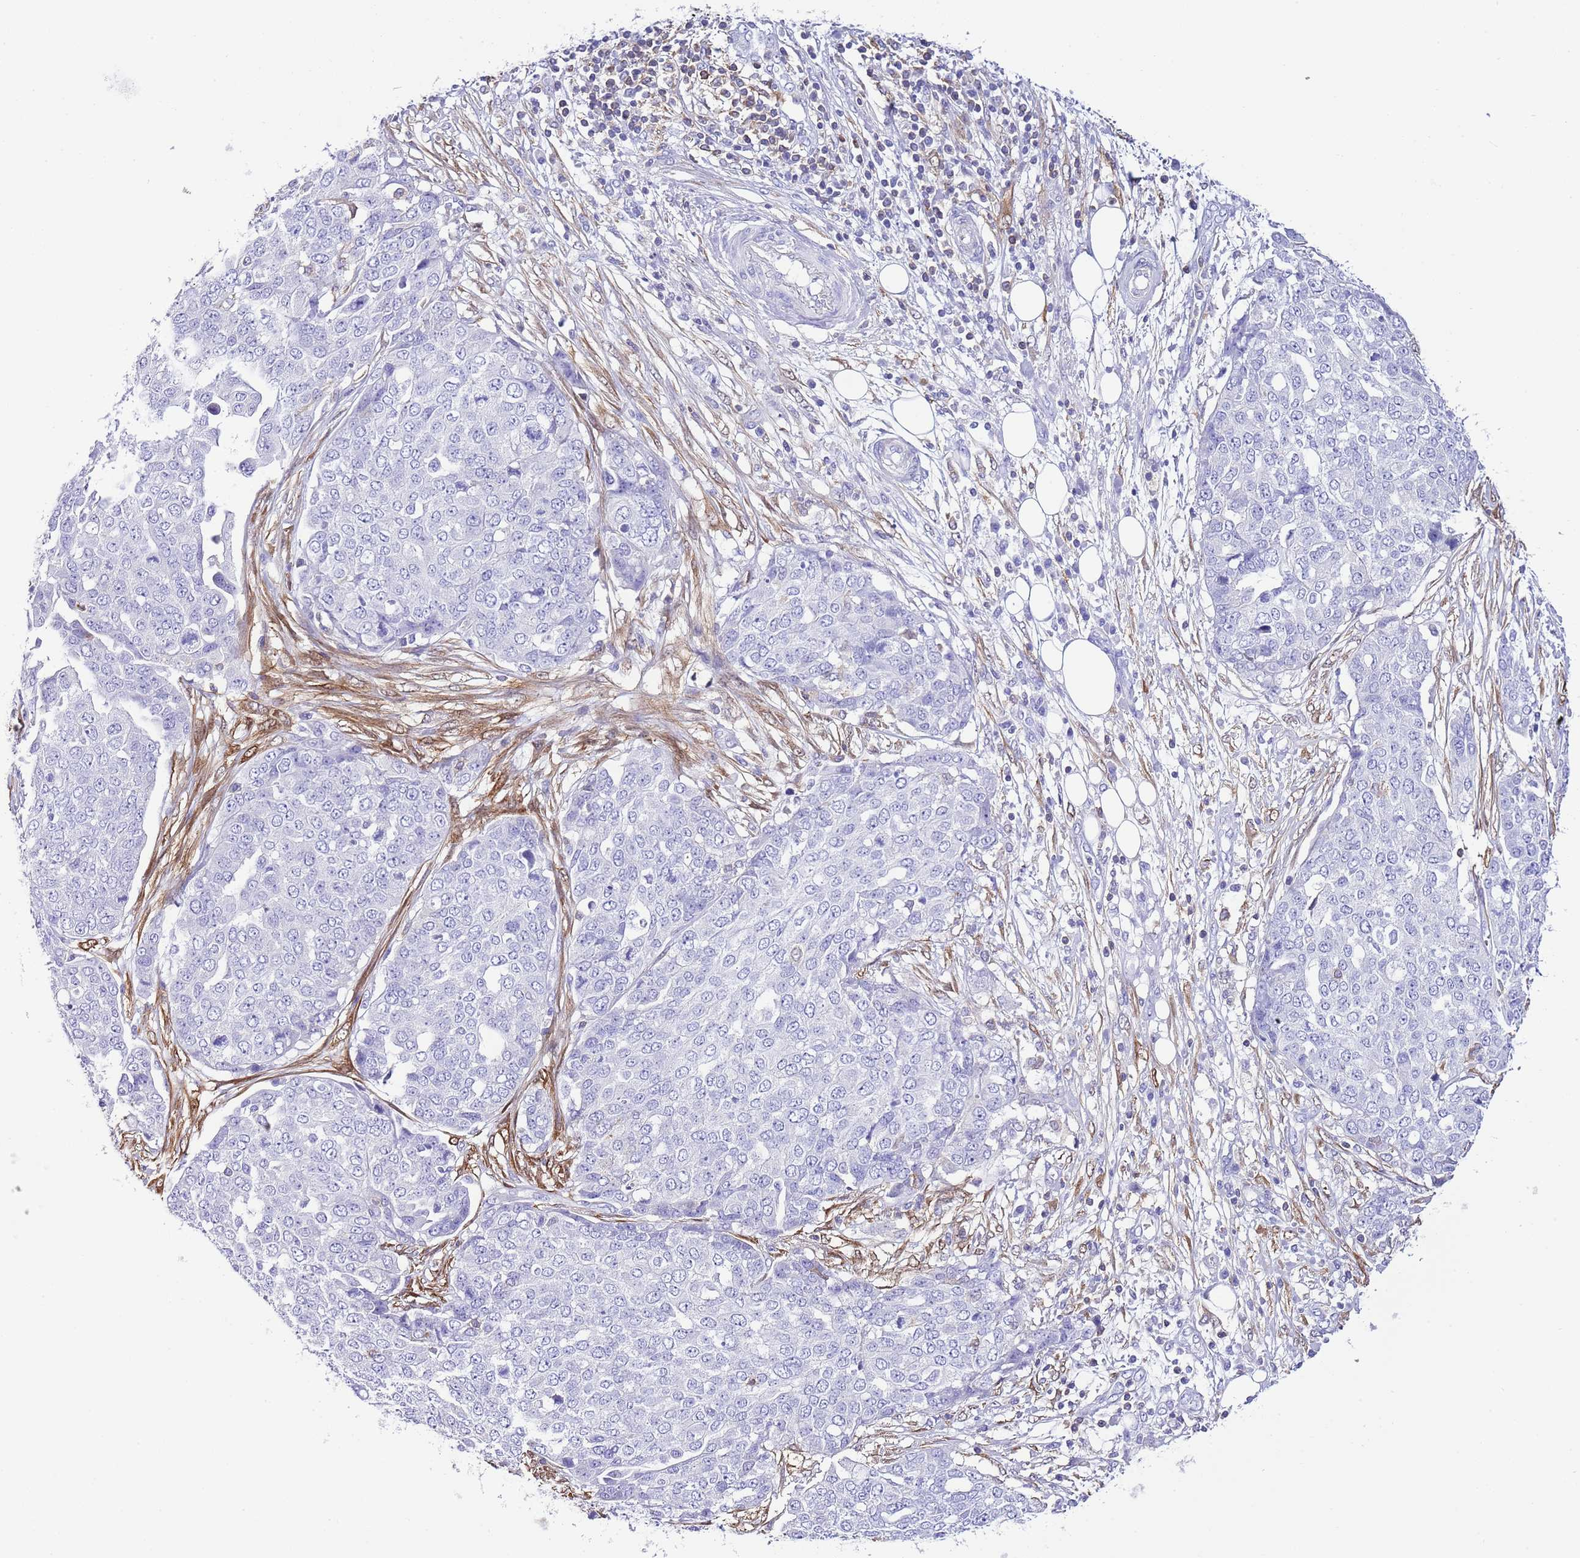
{"staining": {"intensity": "negative", "quantity": "none", "location": "none"}, "tissue": "ovarian cancer", "cell_type": "Tumor cells", "image_type": "cancer", "snomed": [{"axis": "morphology", "description": "Cystadenocarcinoma, serous, NOS"}, {"axis": "topography", "description": "Soft tissue"}, {"axis": "topography", "description": "Ovary"}], "caption": "Tumor cells are negative for brown protein staining in serous cystadenocarcinoma (ovarian).", "gene": "CNN2", "patient": {"sex": "female", "age": 57}}